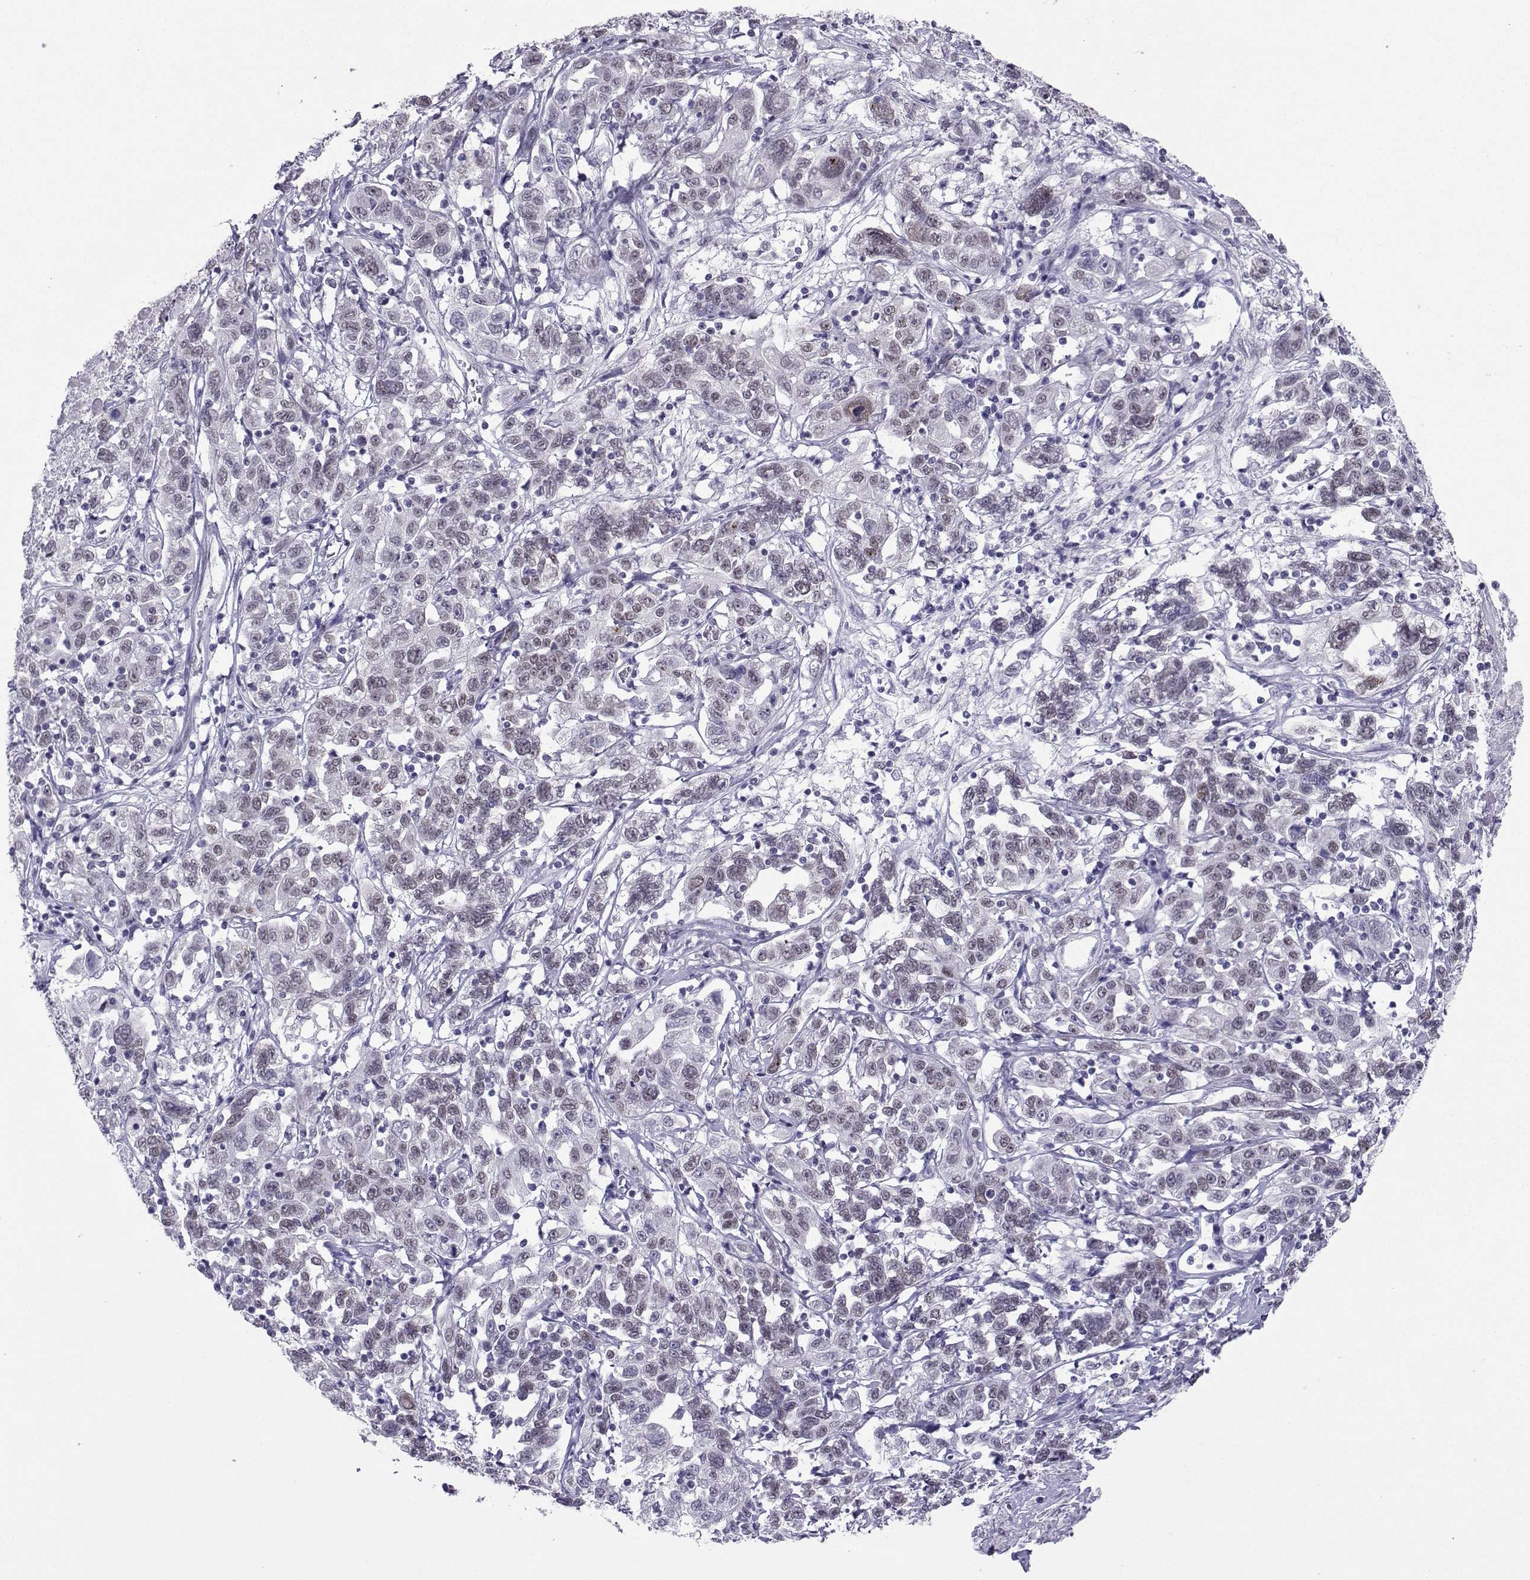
{"staining": {"intensity": "weak", "quantity": "<25%", "location": "nuclear"}, "tissue": "liver cancer", "cell_type": "Tumor cells", "image_type": "cancer", "snomed": [{"axis": "morphology", "description": "Adenocarcinoma, NOS"}, {"axis": "morphology", "description": "Cholangiocarcinoma"}, {"axis": "topography", "description": "Liver"}], "caption": "Protein analysis of adenocarcinoma (liver) shows no significant staining in tumor cells.", "gene": "LORICRIN", "patient": {"sex": "male", "age": 64}}